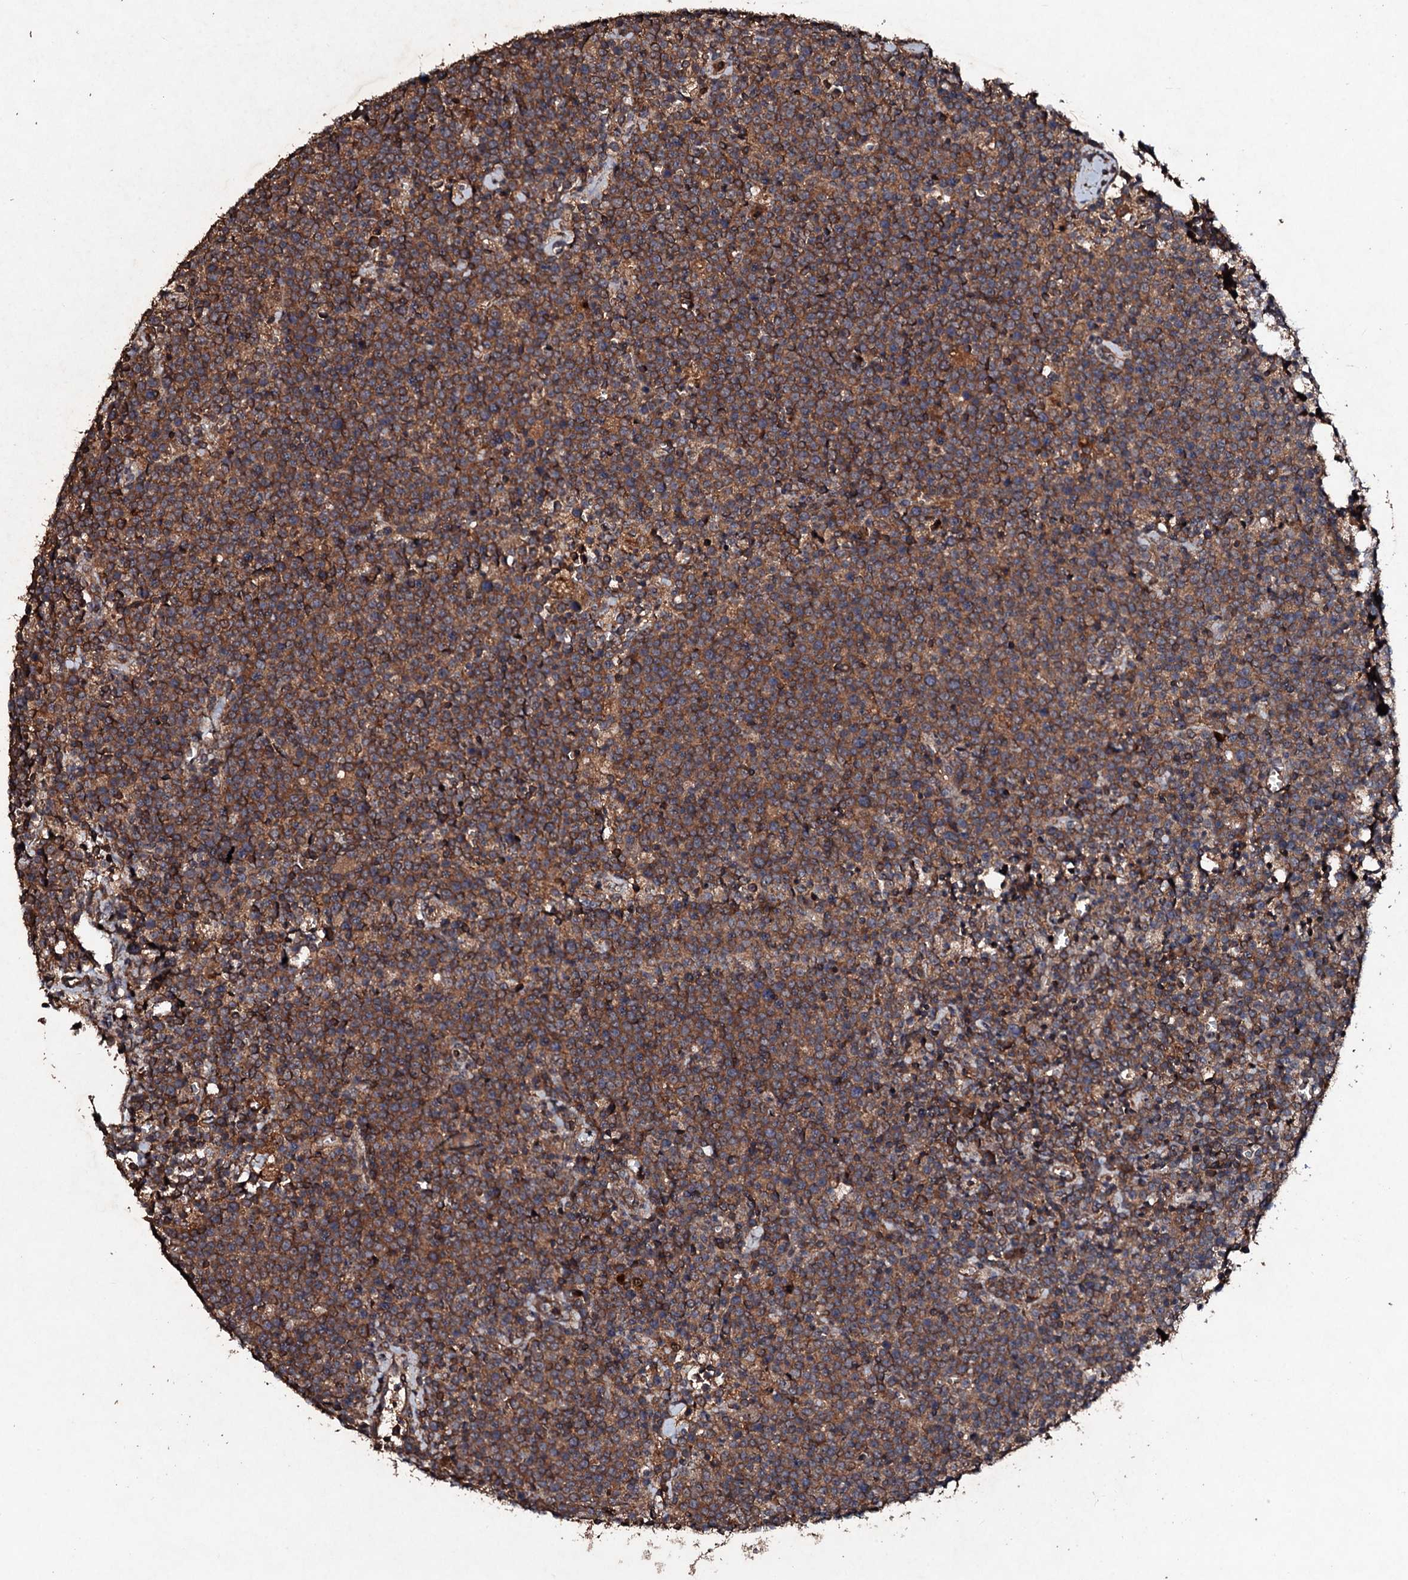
{"staining": {"intensity": "moderate", "quantity": ">75%", "location": "cytoplasmic/membranous"}, "tissue": "lymphoma", "cell_type": "Tumor cells", "image_type": "cancer", "snomed": [{"axis": "morphology", "description": "Malignant lymphoma, non-Hodgkin's type, High grade"}, {"axis": "topography", "description": "Lymph node"}], "caption": "An image of high-grade malignant lymphoma, non-Hodgkin's type stained for a protein exhibits moderate cytoplasmic/membranous brown staining in tumor cells. Using DAB (3,3'-diaminobenzidine) (brown) and hematoxylin (blue) stains, captured at high magnification using brightfield microscopy.", "gene": "KERA", "patient": {"sex": "male", "age": 61}}